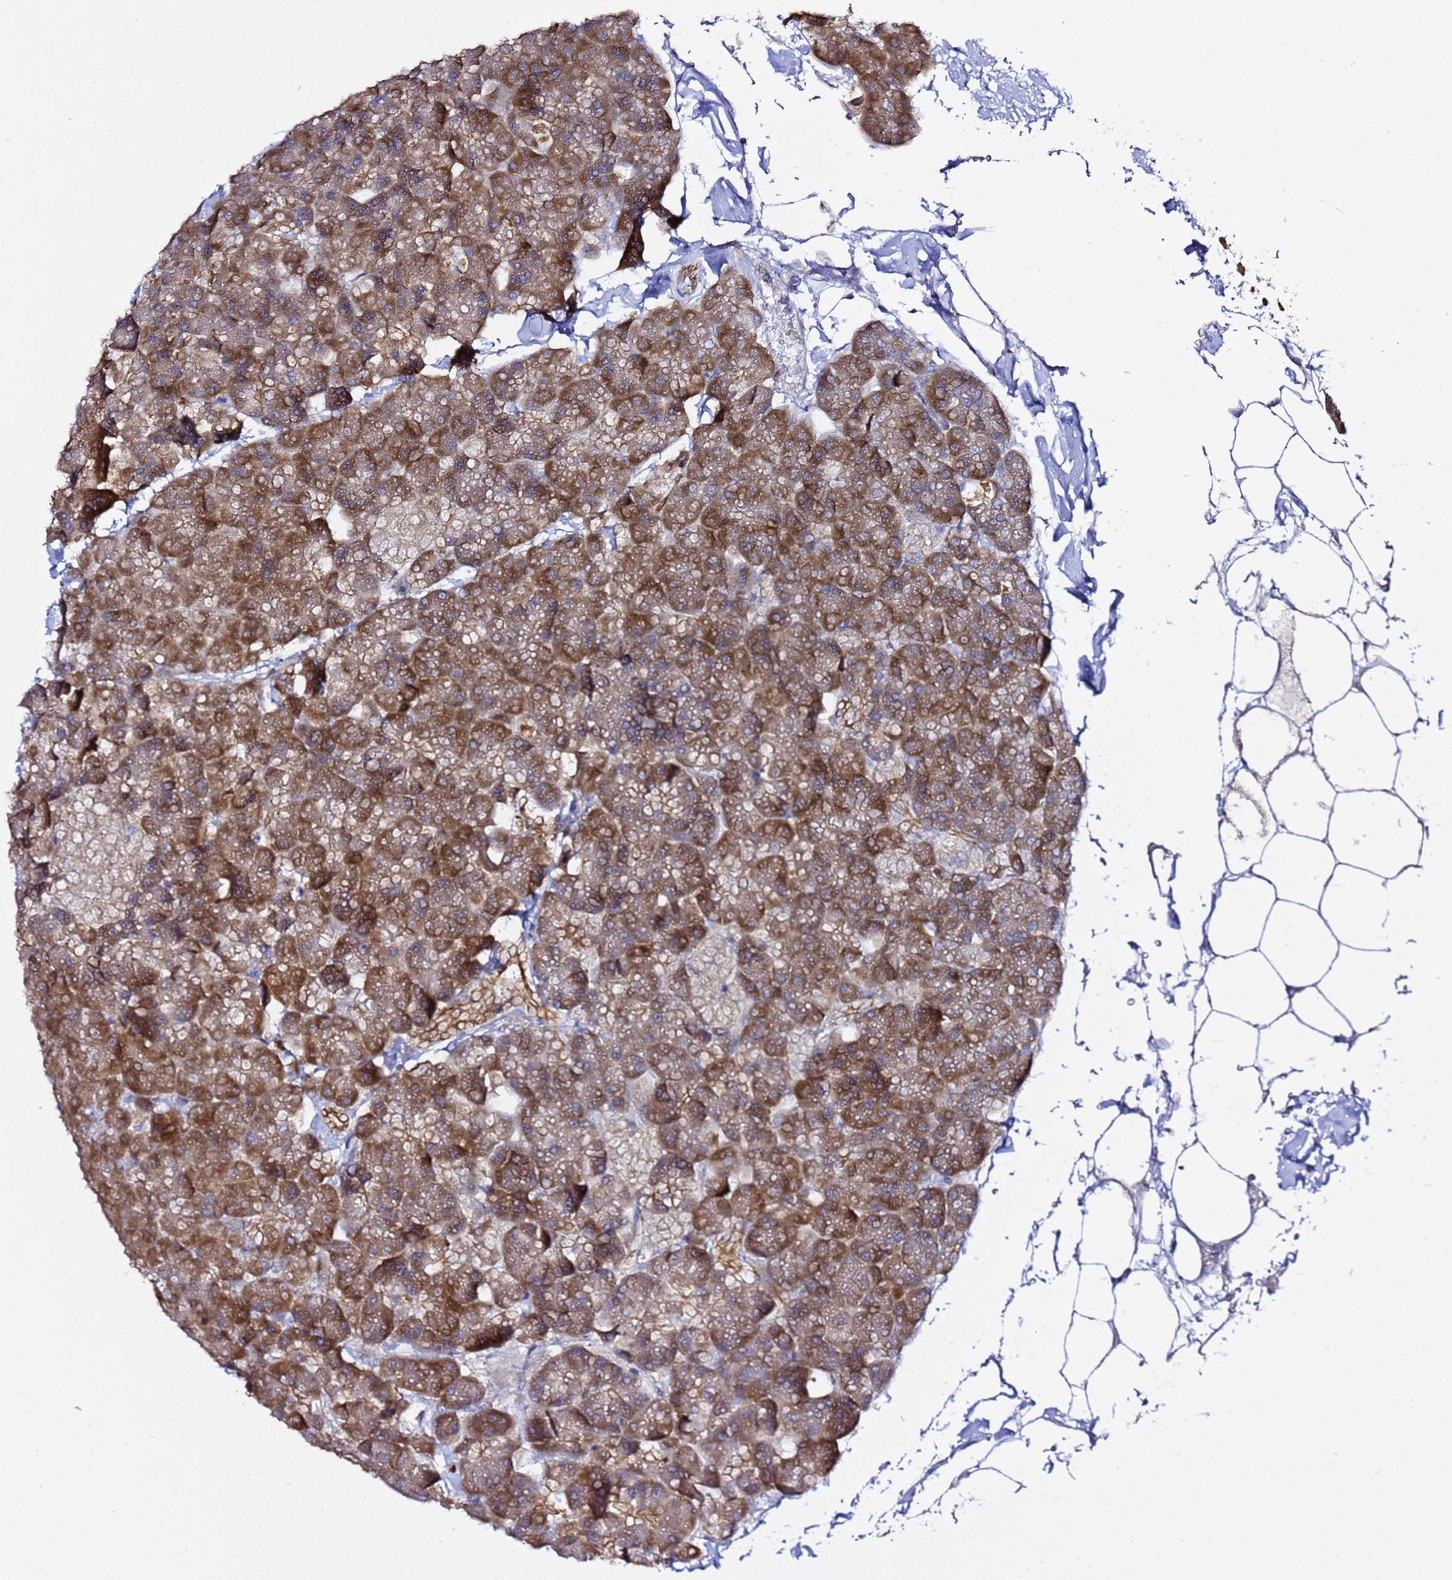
{"staining": {"intensity": "moderate", "quantity": ">75%", "location": "cytoplasmic/membranous"}, "tissue": "pancreas", "cell_type": "Exocrine glandular cells", "image_type": "normal", "snomed": [{"axis": "morphology", "description": "Normal tissue, NOS"}, {"axis": "topography", "description": "Pancreas"}], "caption": "A photomicrograph of human pancreas stained for a protein demonstrates moderate cytoplasmic/membranous brown staining in exocrine glandular cells. (Brightfield microscopy of DAB IHC at high magnification).", "gene": "ALG3", "patient": {"sex": "male", "age": 35}}